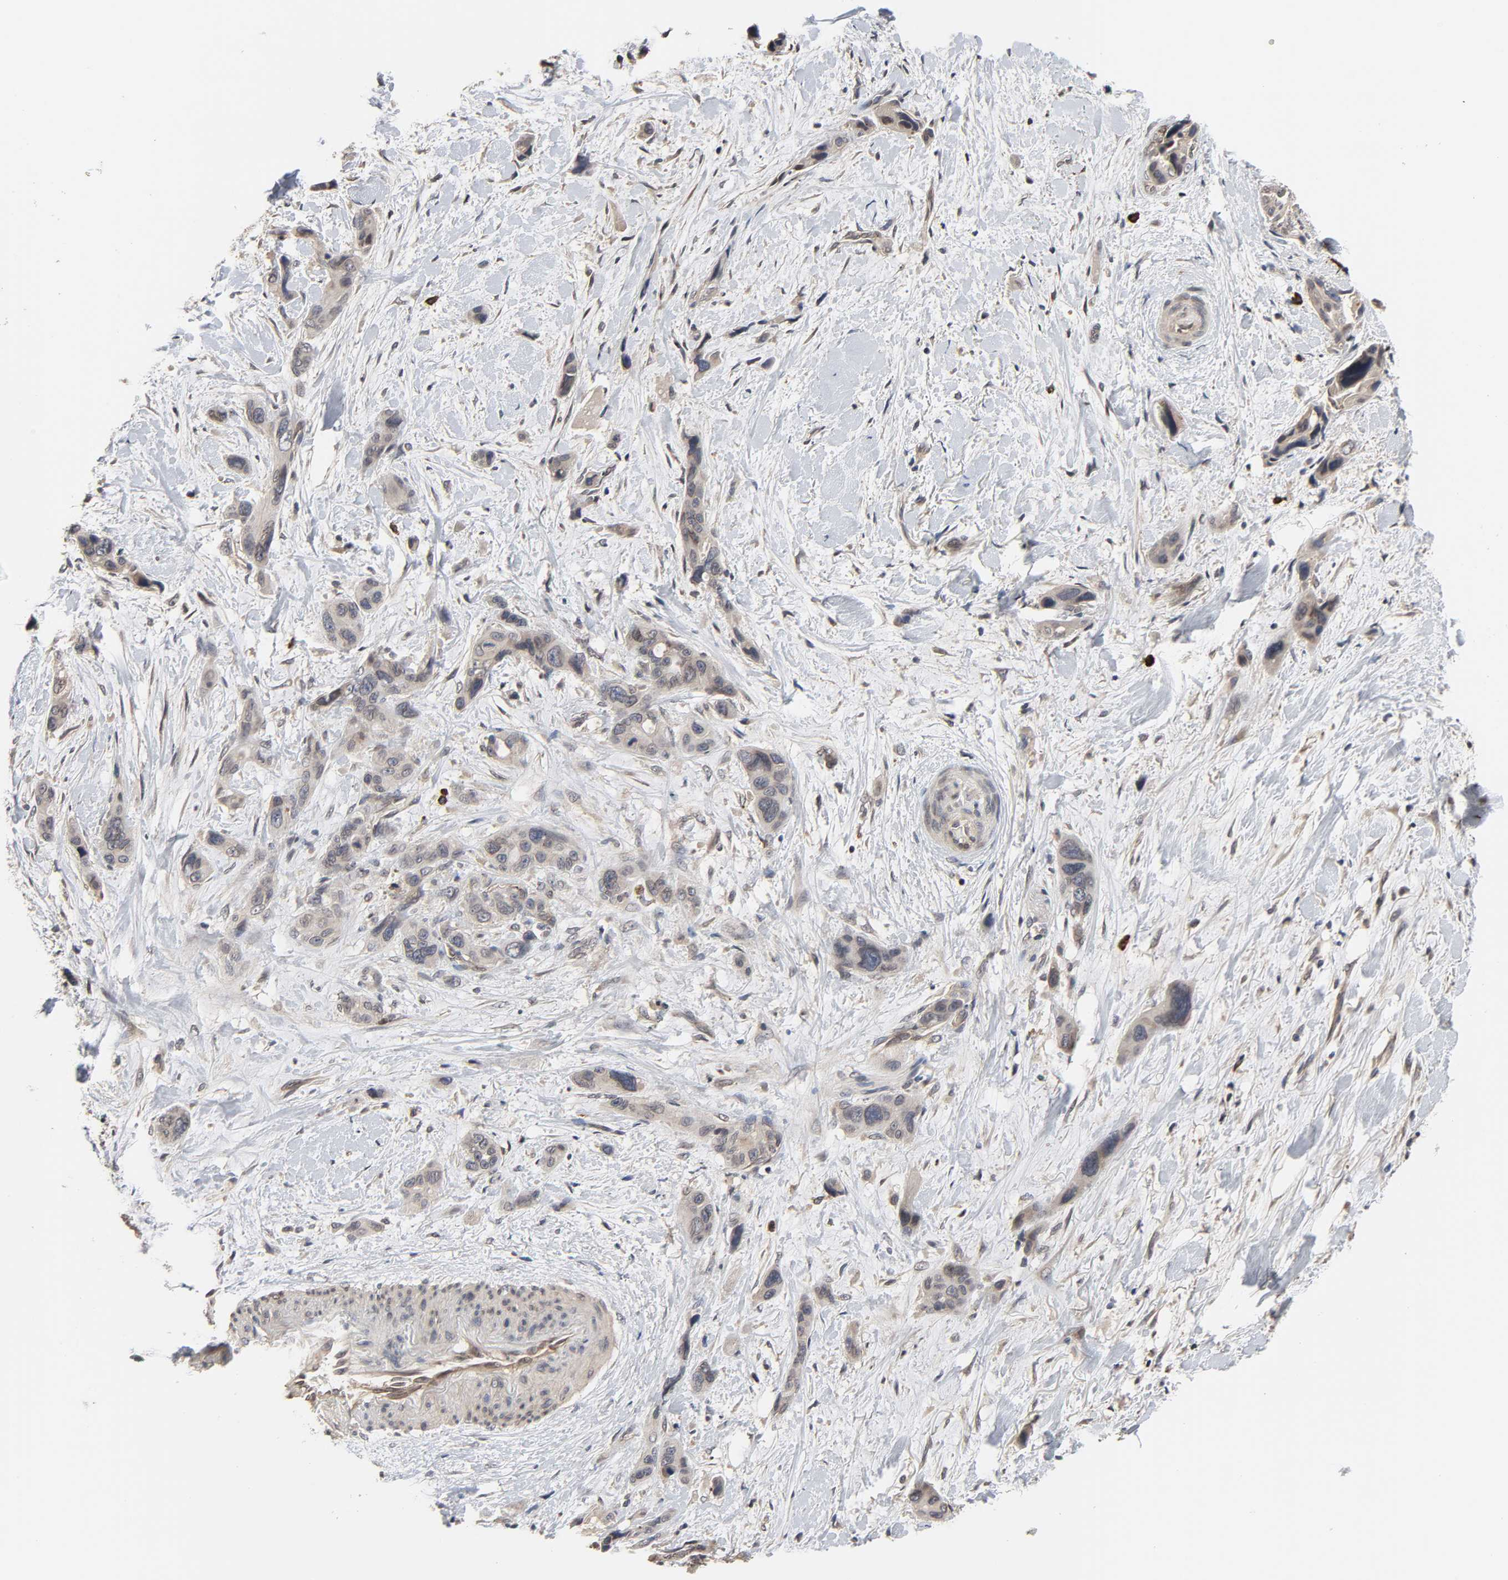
{"staining": {"intensity": "weak", "quantity": ">75%", "location": "cytoplasmic/membranous"}, "tissue": "pancreatic cancer", "cell_type": "Tumor cells", "image_type": "cancer", "snomed": [{"axis": "morphology", "description": "Adenocarcinoma, NOS"}, {"axis": "topography", "description": "Pancreas"}], "caption": "Approximately >75% of tumor cells in human pancreatic cancer (adenocarcinoma) show weak cytoplasmic/membranous protein staining as visualized by brown immunohistochemical staining.", "gene": "CCDC175", "patient": {"sex": "male", "age": 46}}